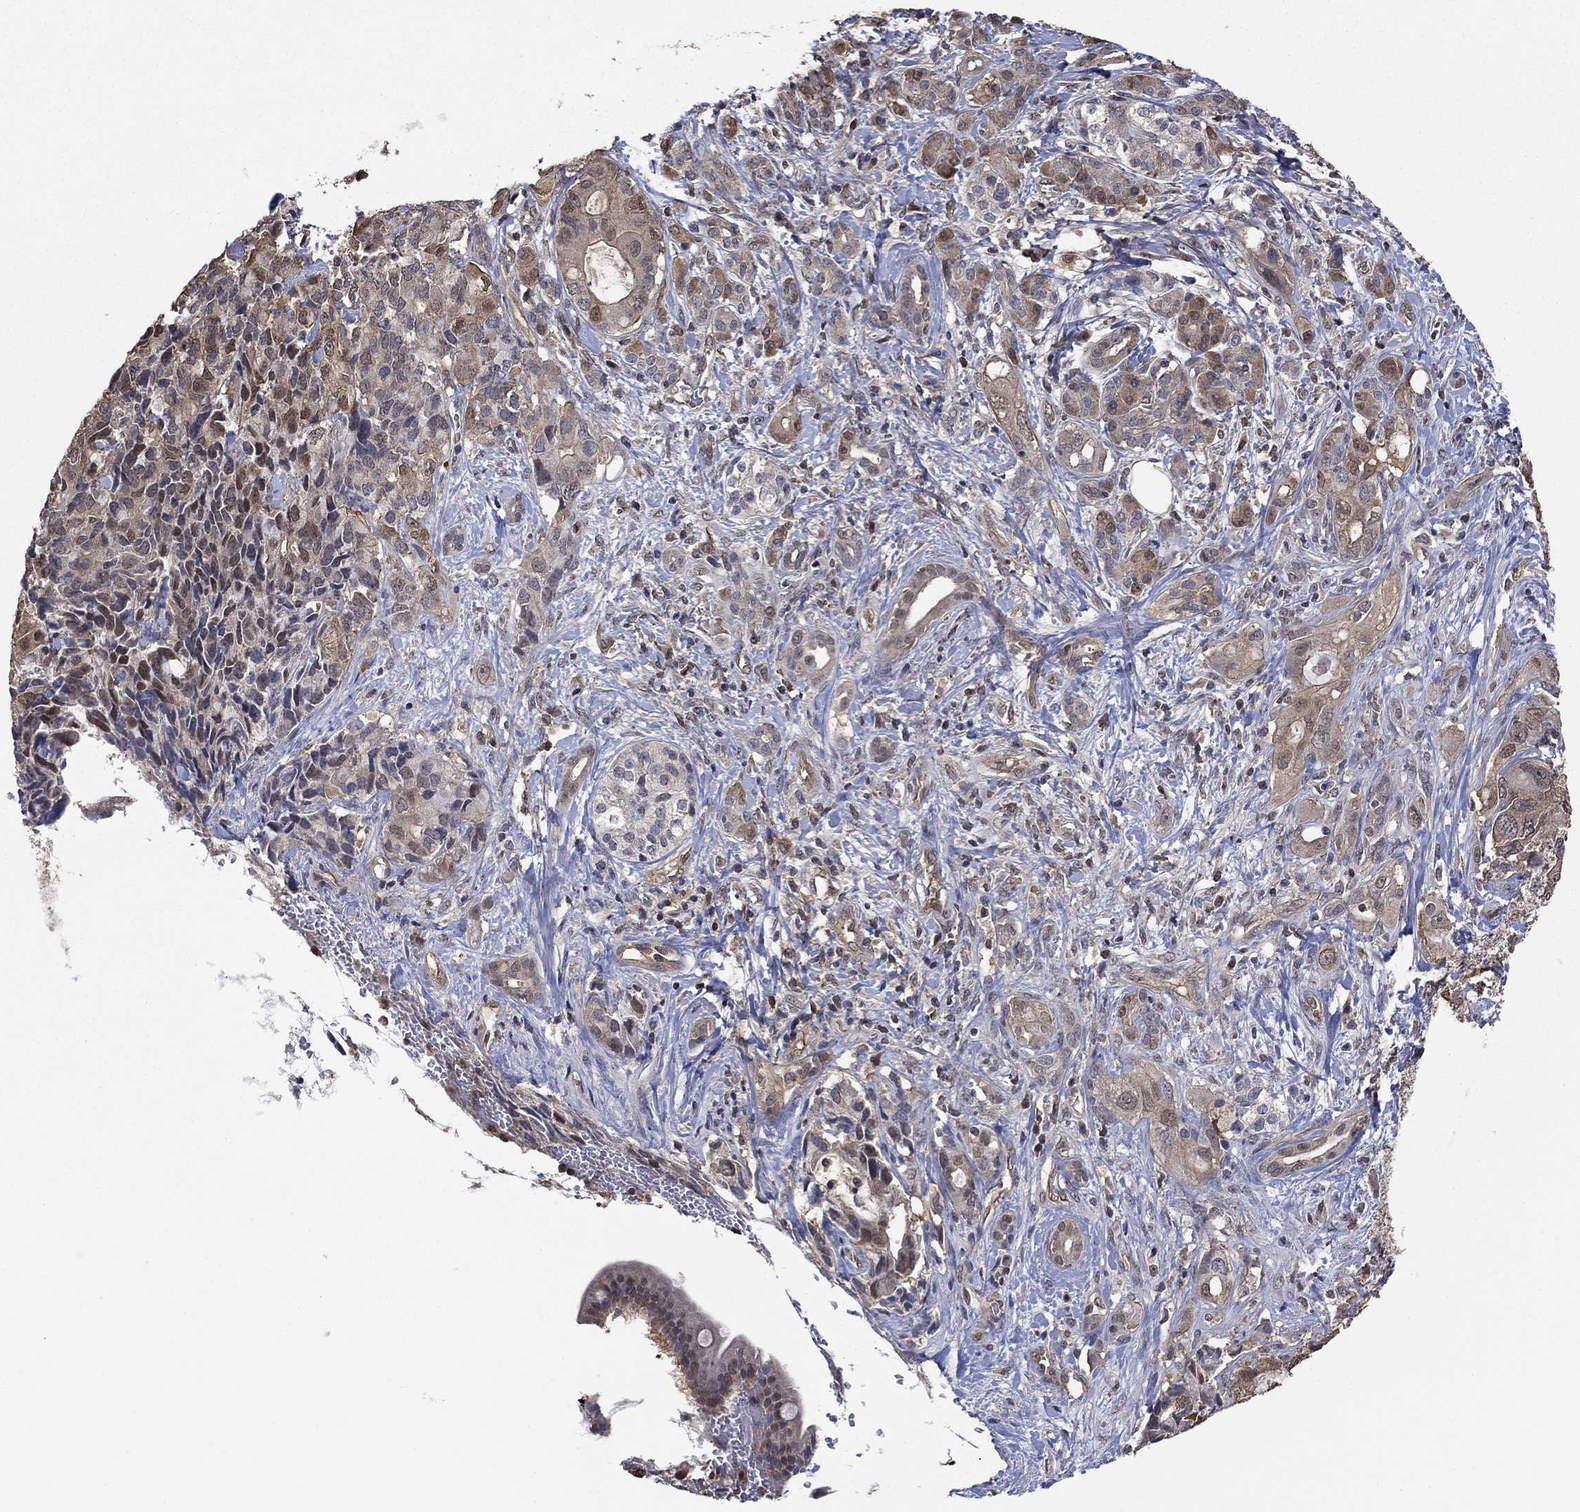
{"staining": {"intensity": "weak", "quantity": "25%-75%", "location": "cytoplasmic/membranous,nuclear"}, "tissue": "pancreatic cancer", "cell_type": "Tumor cells", "image_type": "cancer", "snomed": [{"axis": "morphology", "description": "Adenocarcinoma, NOS"}, {"axis": "topography", "description": "Pancreas"}], "caption": "A brown stain shows weak cytoplasmic/membranous and nuclear staining of a protein in pancreatic cancer tumor cells.", "gene": "RNF114", "patient": {"sex": "female", "age": 56}}